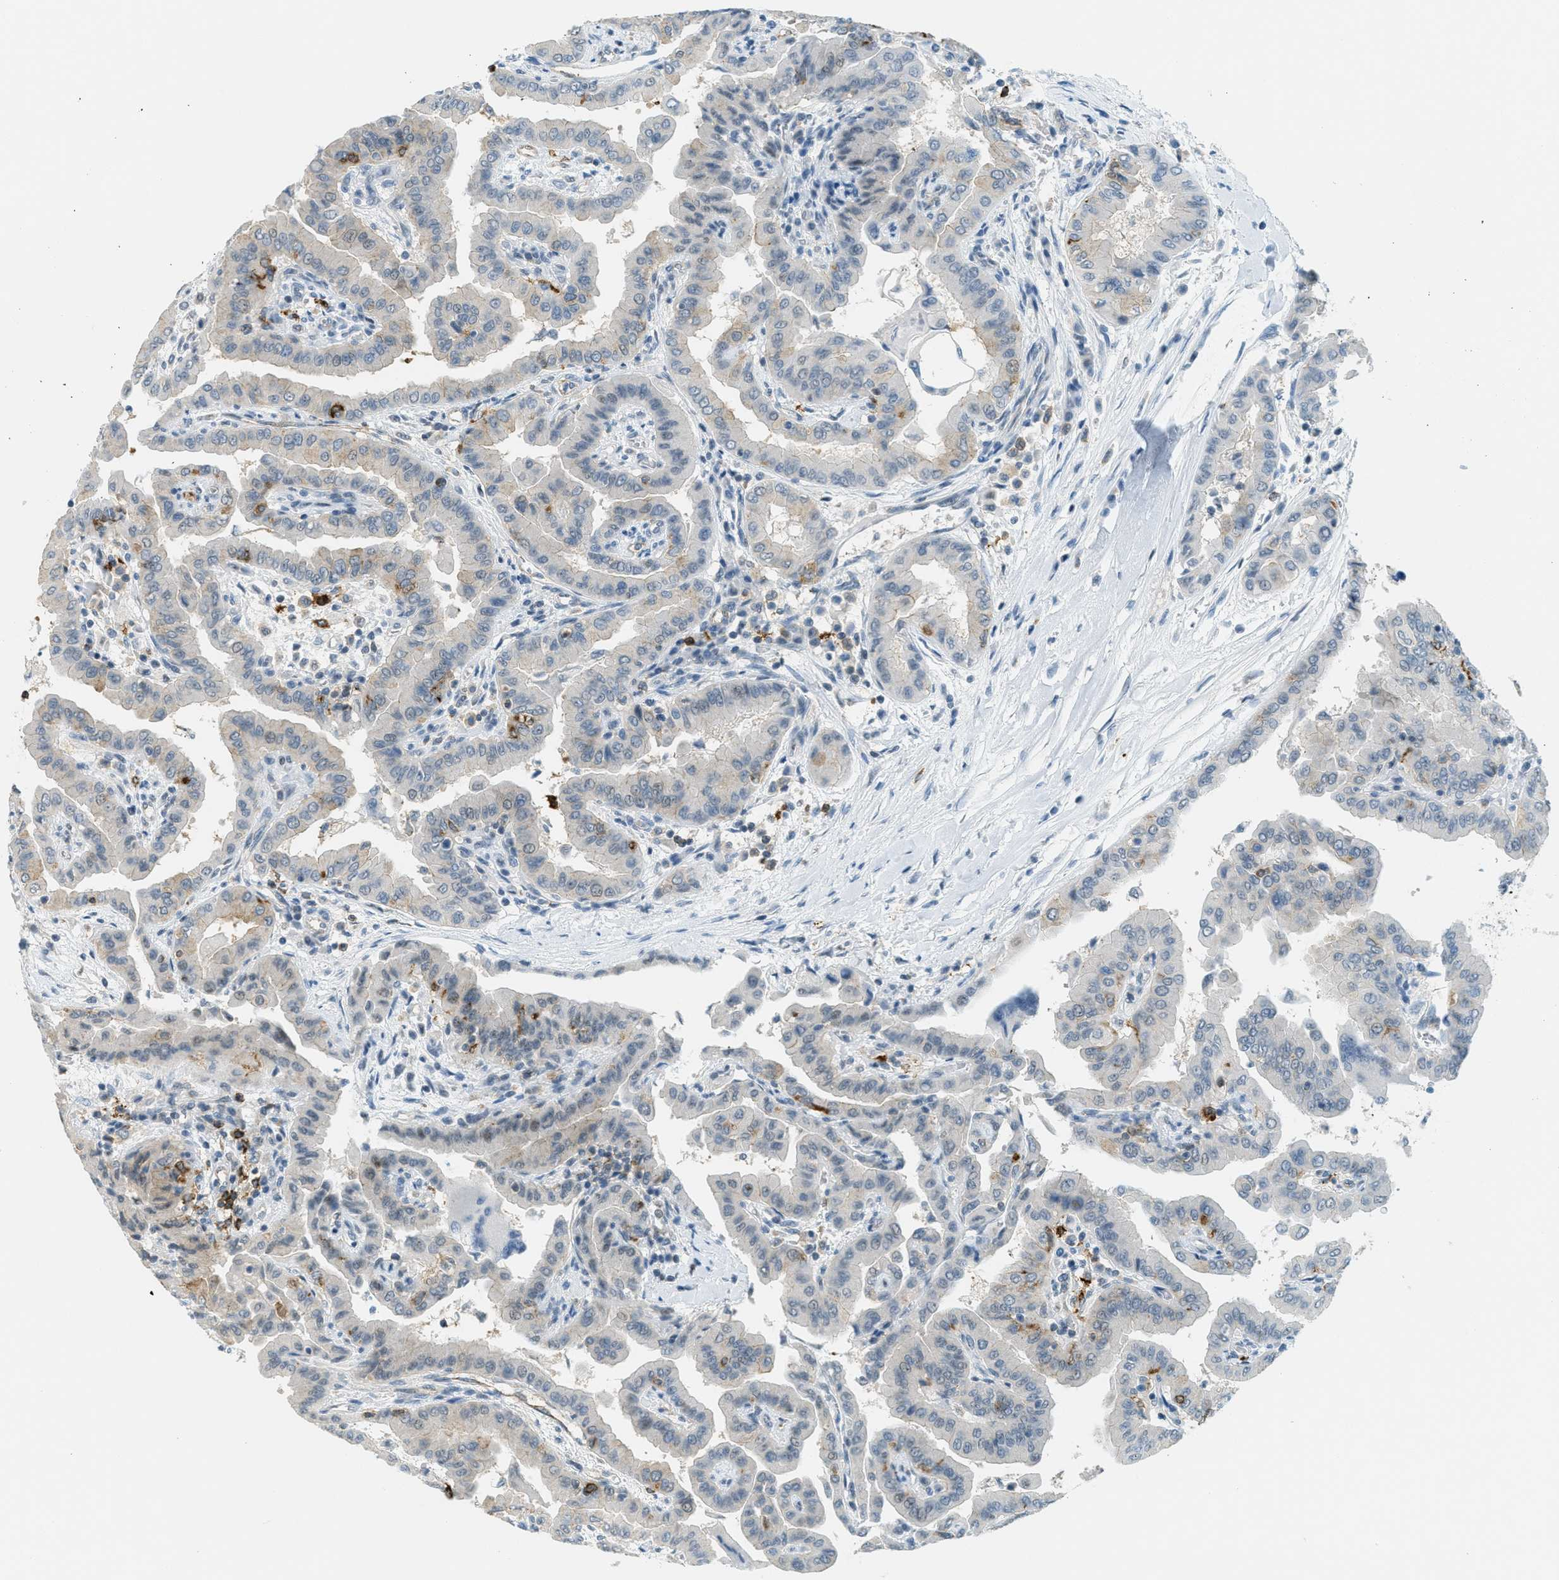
{"staining": {"intensity": "moderate", "quantity": "<25%", "location": "cytoplasmic/membranous"}, "tissue": "thyroid cancer", "cell_type": "Tumor cells", "image_type": "cancer", "snomed": [{"axis": "morphology", "description": "Papillary adenocarcinoma, NOS"}, {"axis": "topography", "description": "Thyroid gland"}], "caption": "Immunohistochemical staining of human thyroid cancer reveals moderate cytoplasmic/membranous protein positivity in about <25% of tumor cells.", "gene": "FYN", "patient": {"sex": "male", "age": 33}}